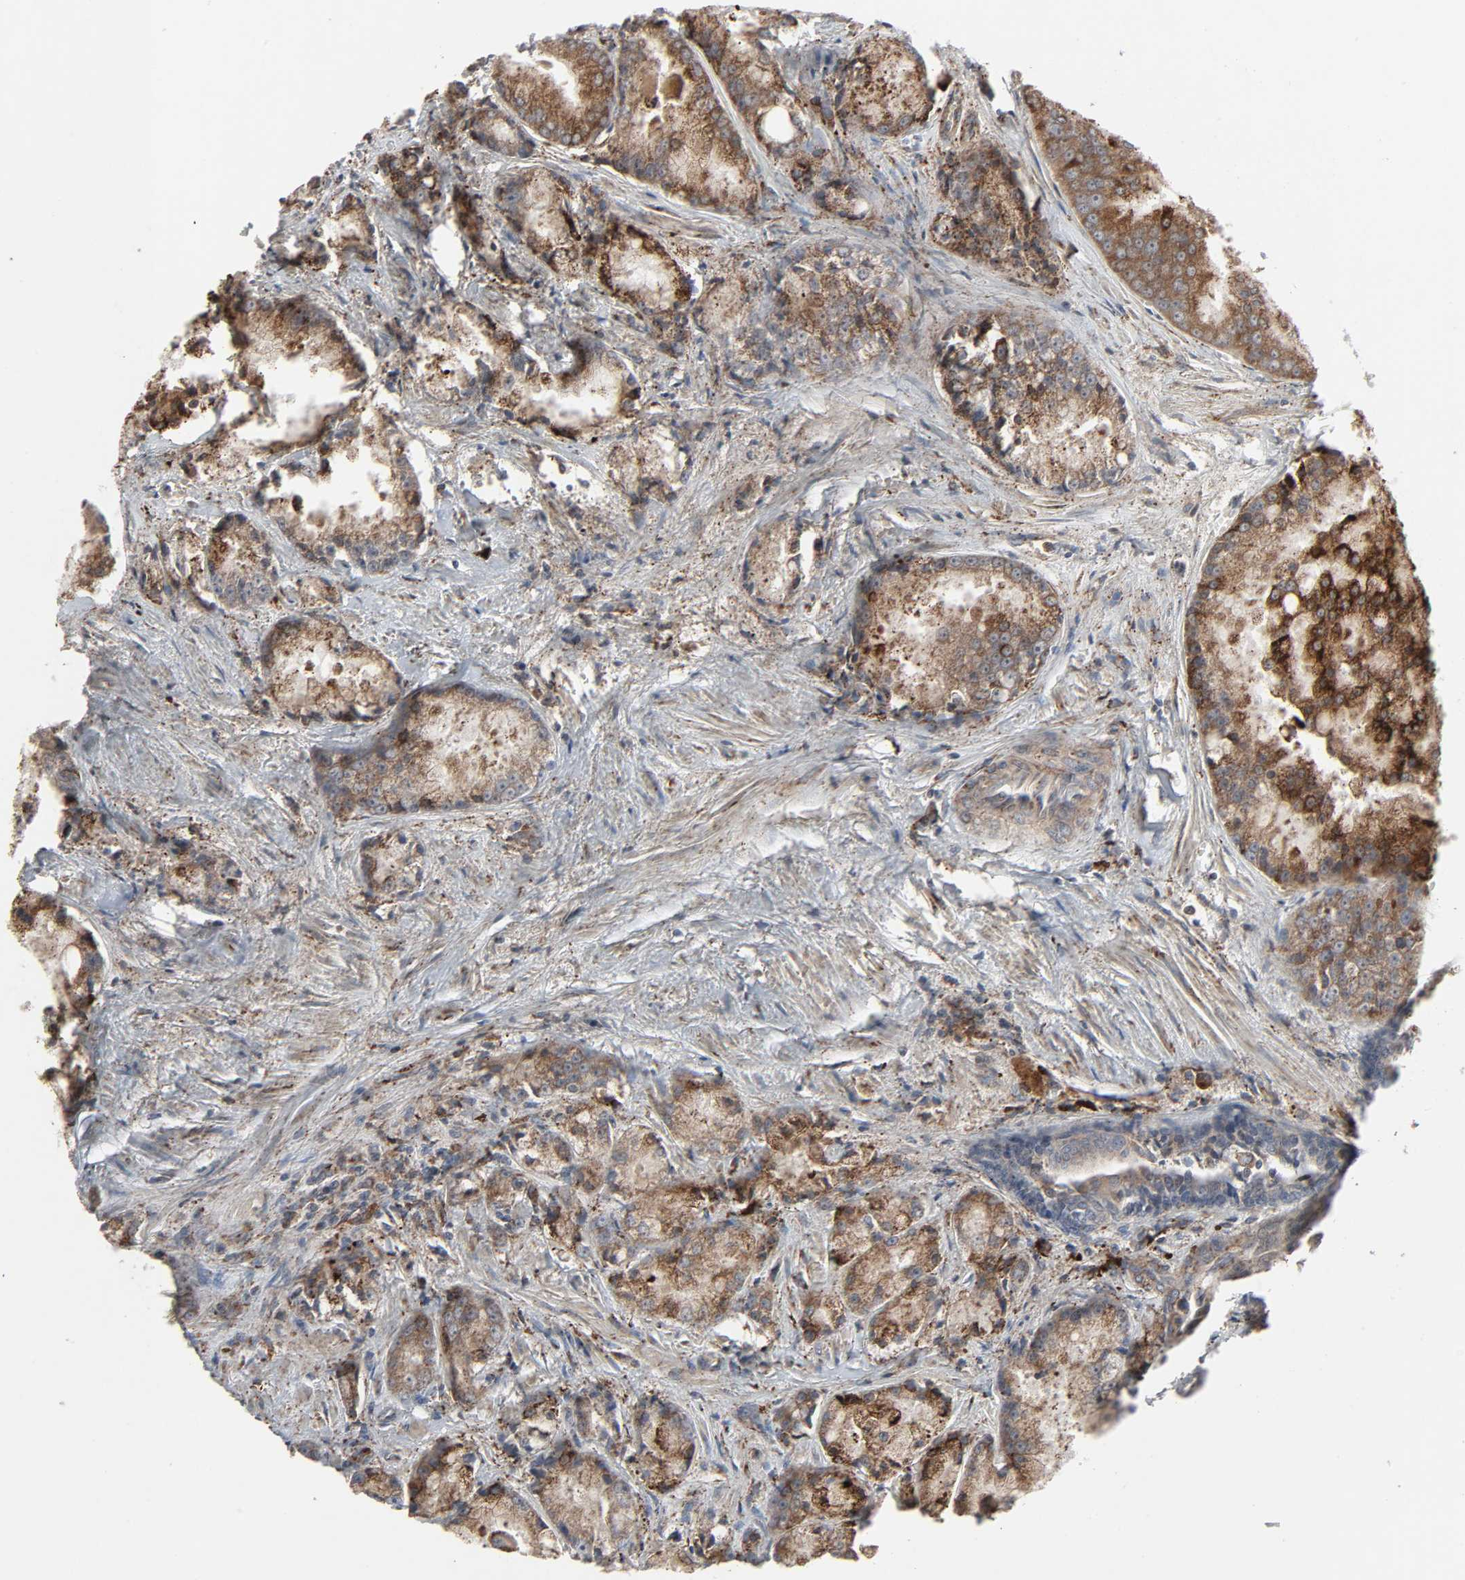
{"staining": {"intensity": "strong", "quantity": ">75%", "location": "cytoplasmic/membranous"}, "tissue": "prostate cancer", "cell_type": "Tumor cells", "image_type": "cancer", "snomed": [{"axis": "morphology", "description": "Adenocarcinoma, Low grade"}, {"axis": "topography", "description": "Prostate"}], "caption": "Strong cytoplasmic/membranous protein staining is appreciated in approximately >75% of tumor cells in prostate cancer (adenocarcinoma (low-grade)). Nuclei are stained in blue.", "gene": "ADCY4", "patient": {"sex": "male", "age": 64}}